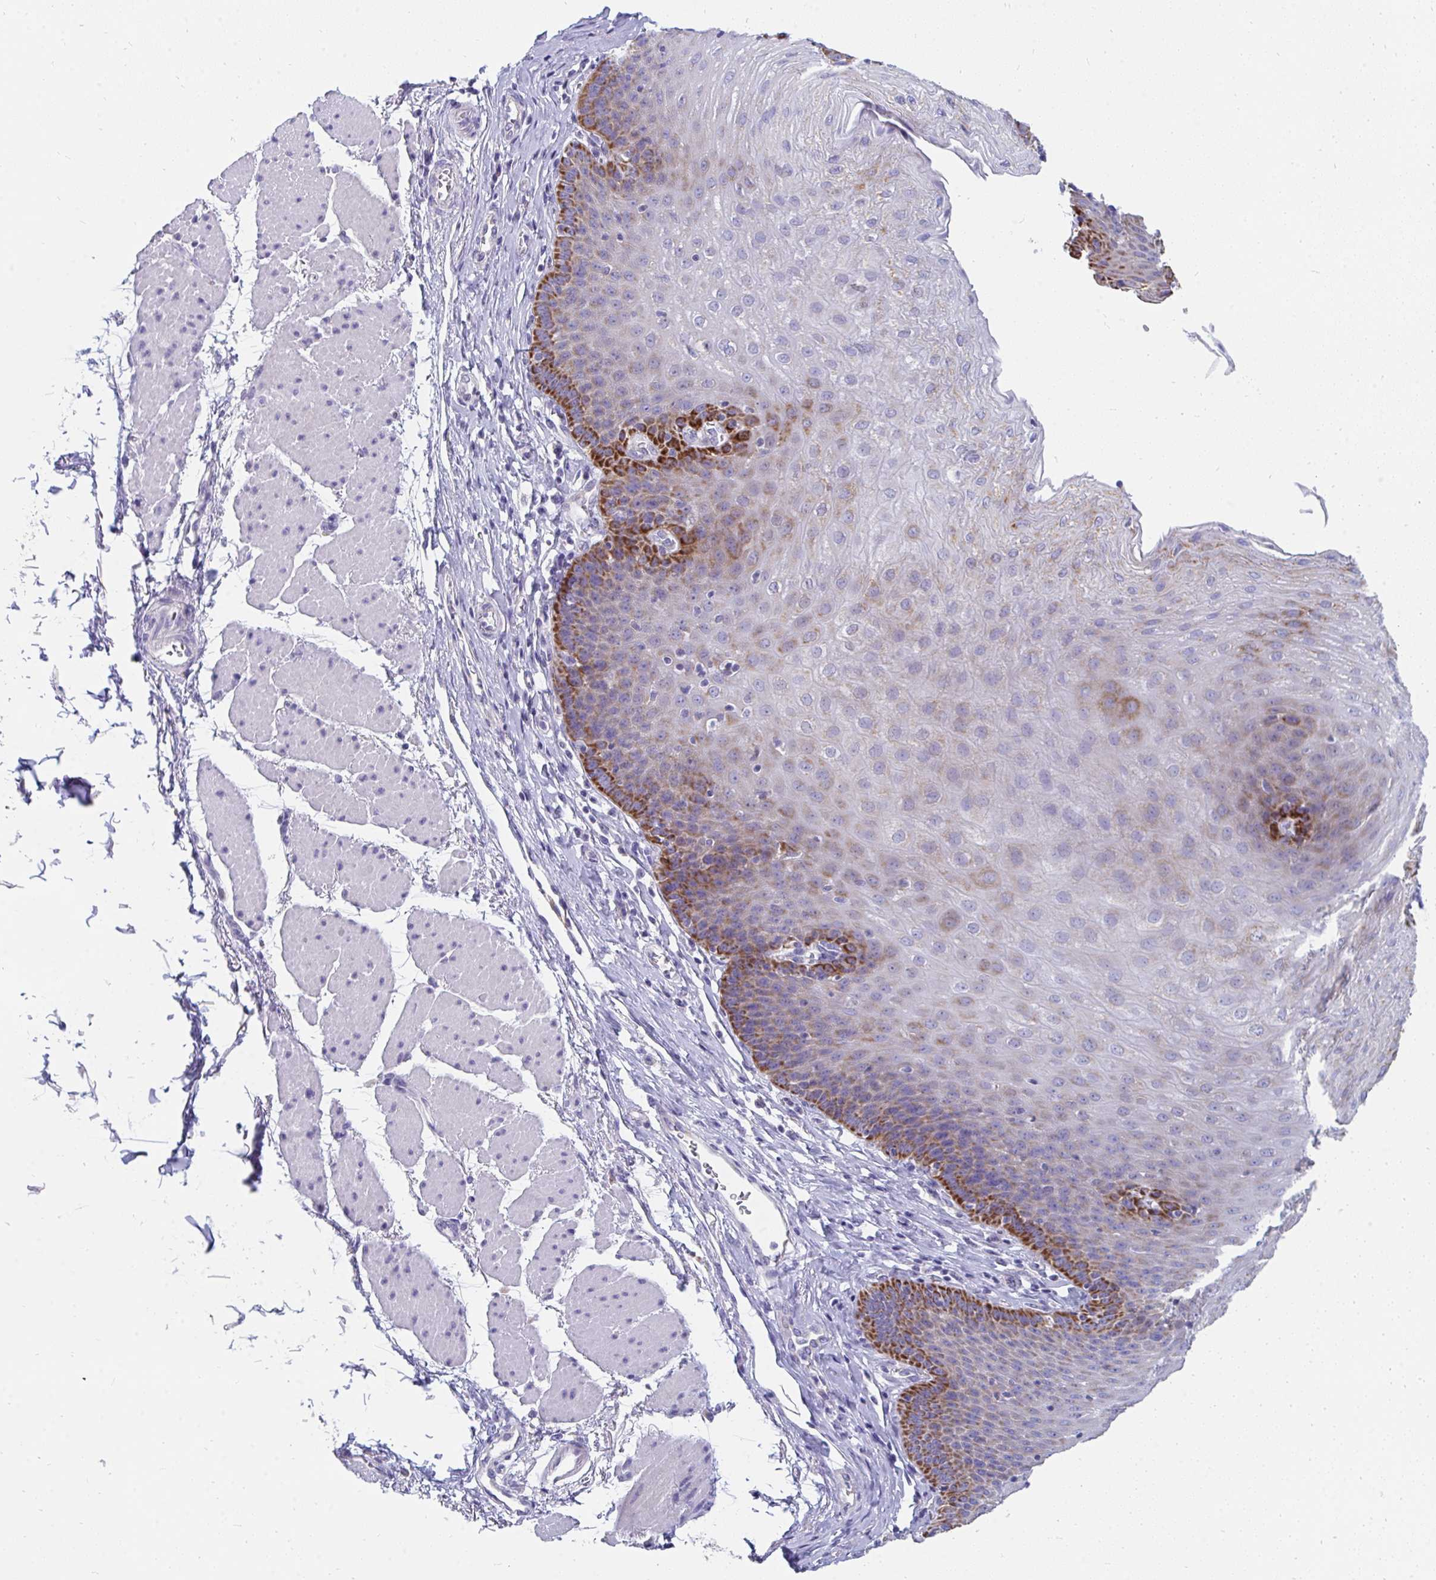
{"staining": {"intensity": "strong", "quantity": "<25%", "location": "cytoplasmic/membranous"}, "tissue": "esophagus", "cell_type": "Squamous epithelial cells", "image_type": "normal", "snomed": [{"axis": "morphology", "description": "Normal tissue, NOS"}, {"axis": "topography", "description": "Esophagus"}], "caption": "Squamous epithelial cells display medium levels of strong cytoplasmic/membranous positivity in approximately <25% of cells in normal human esophagus.", "gene": "PC", "patient": {"sex": "female", "age": 81}}